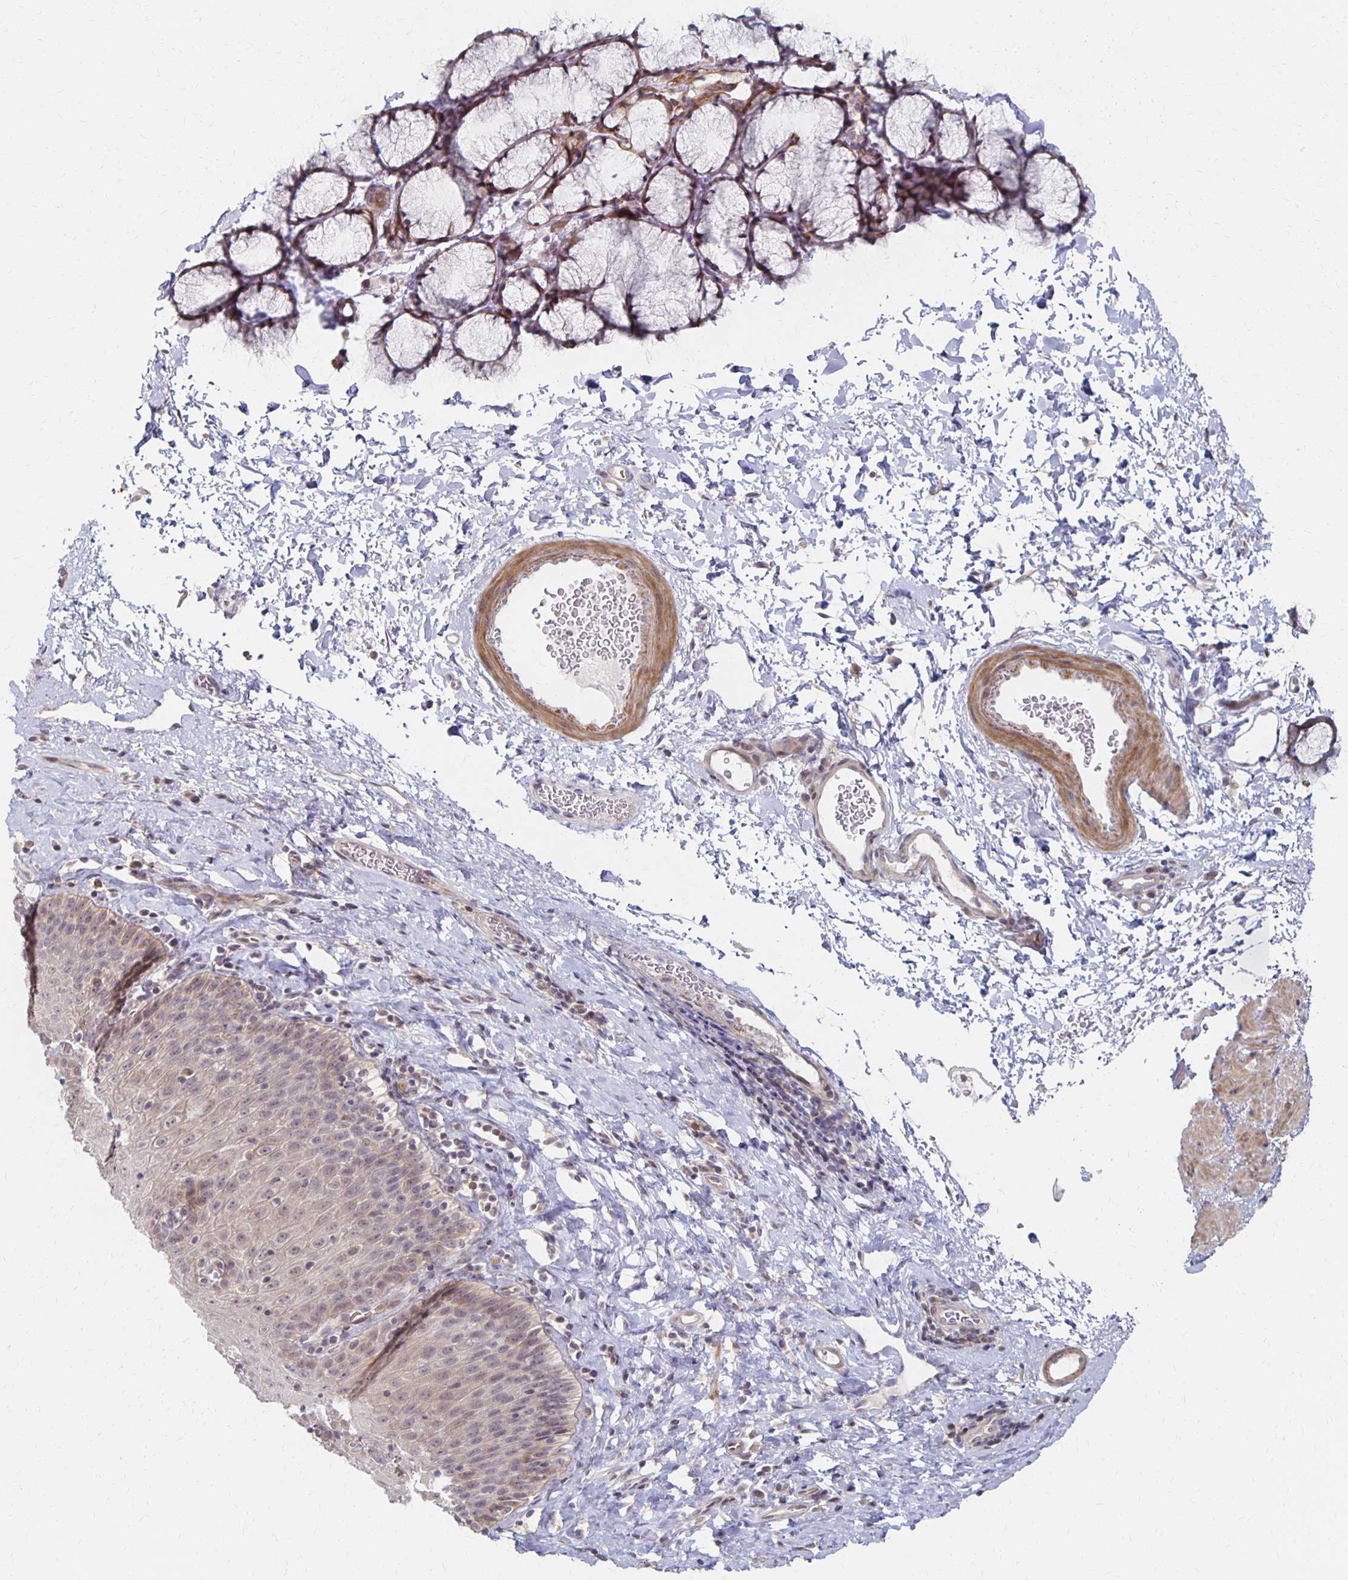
{"staining": {"intensity": "weak", "quantity": ">75%", "location": "cytoplasmic/membranous,nuclear"}, "tissue": "esophagus", "cell_type": "Squamous epithelial cells", "image_type": "normal", "snomed": [{"axis": "morphology", "description": "Normal tissue, NOS"}, {"axis": "topography", "description": "Esophagus"}], "caption": "Protein staining reveals weak cytoplasmic/membranous,nuclear expression in about >75% of squamous epithelial cells in benign esophagus. (IHC, brightfield microscopy, high magnification).", "gene": "PRKCB", "patient": {"sex": "female", "age": 61}}